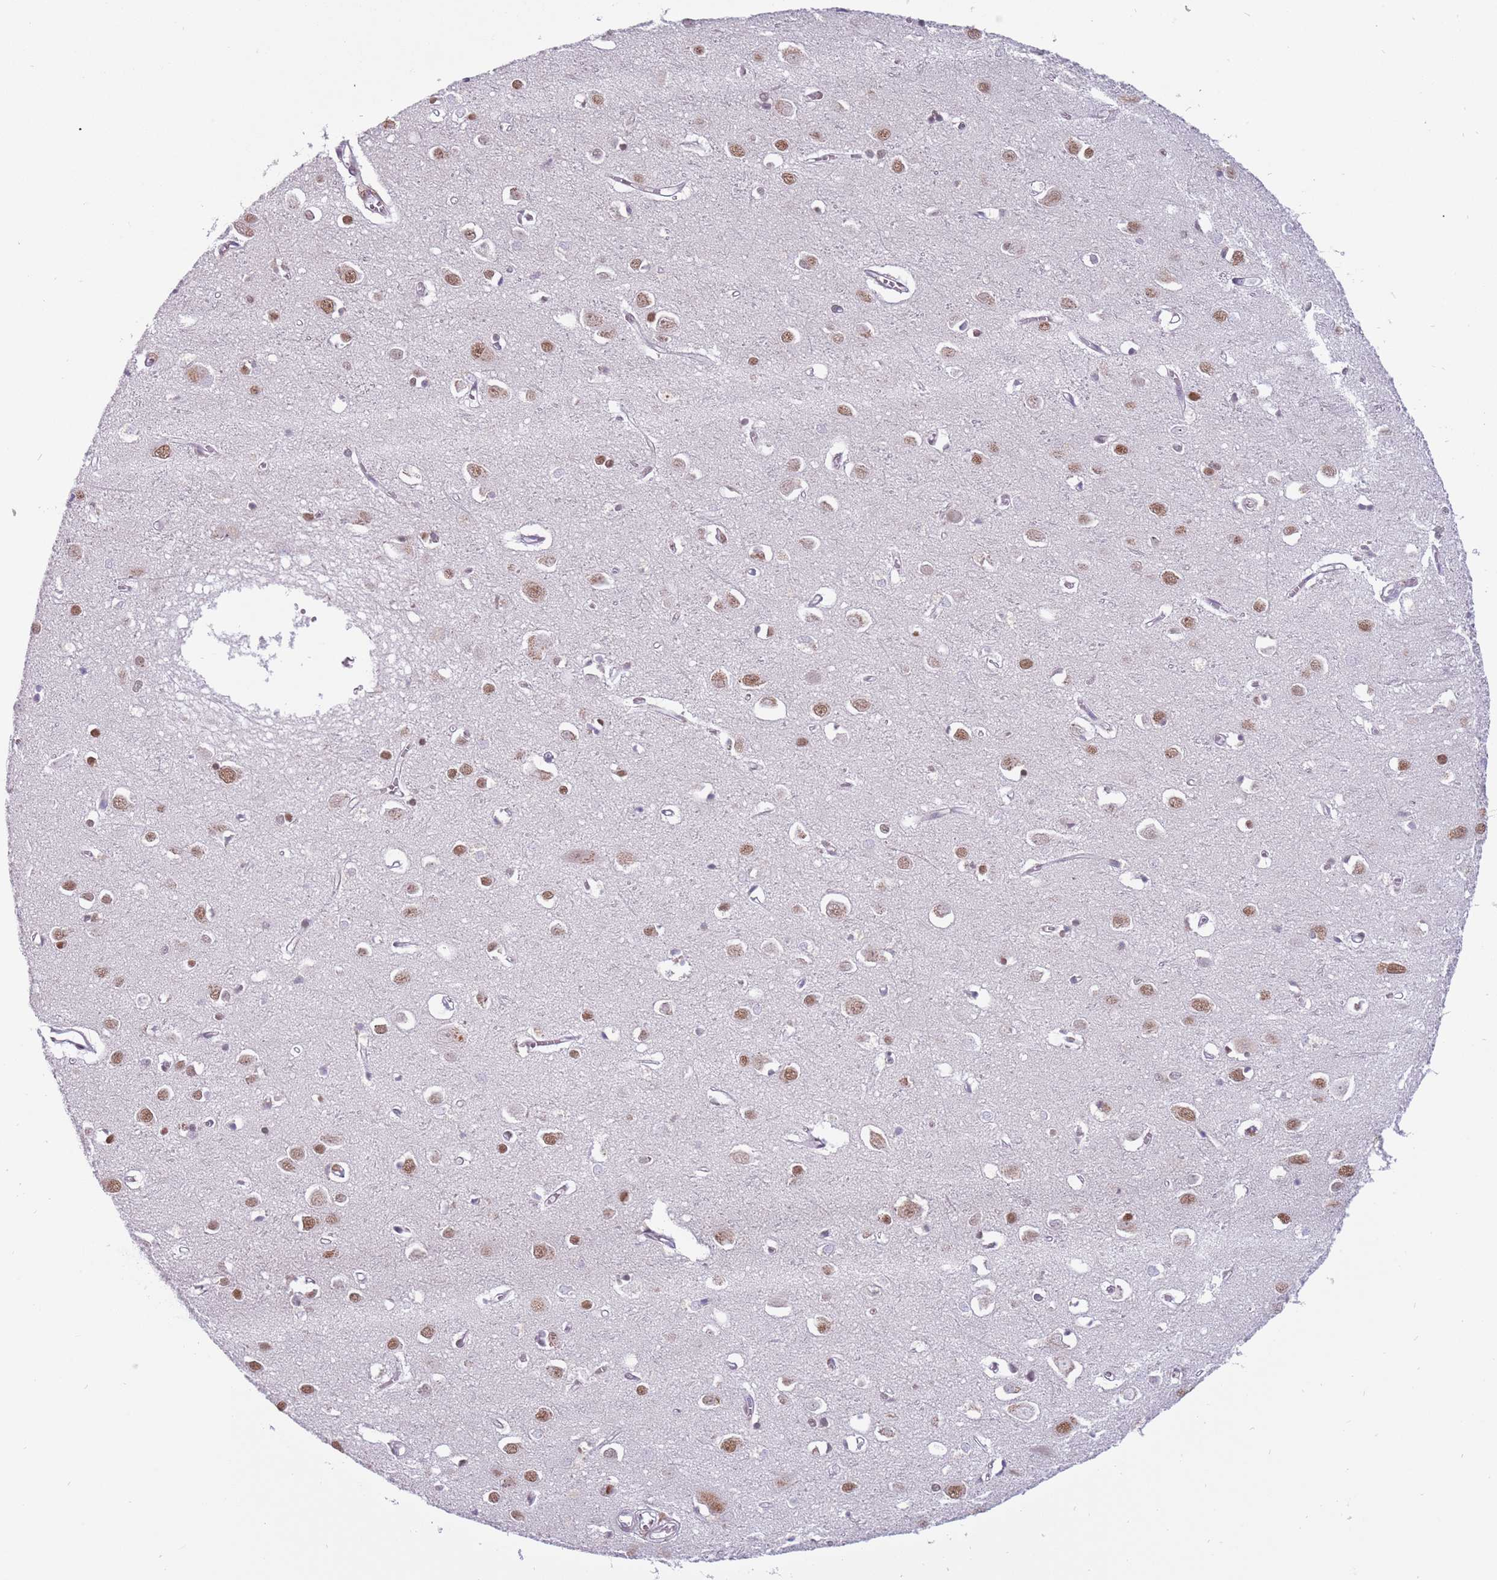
{"staining": {"intensity": "negative", "quantity": "none", "location": "none"}, "tissue": "cerebral cortex", "cell_type": "Endothelial cells", "image_type": "normal", "snomed": [{"axis": "morphology", "description": "Normal tissue, NOS"}, {"axis": "topography", "description": "Cerebral cortex"}], "caption": "Photomicrograph shows no significant protein expression in endothelial cells of unremarkable cerebral cortex. Brightfield microscopy of immunohistochemistry stained with DAB (brown) and hematoxylin (blue), captured at high magnification.", "gene": "BARD1", "patient": {"sex": "female", "age": 64}}